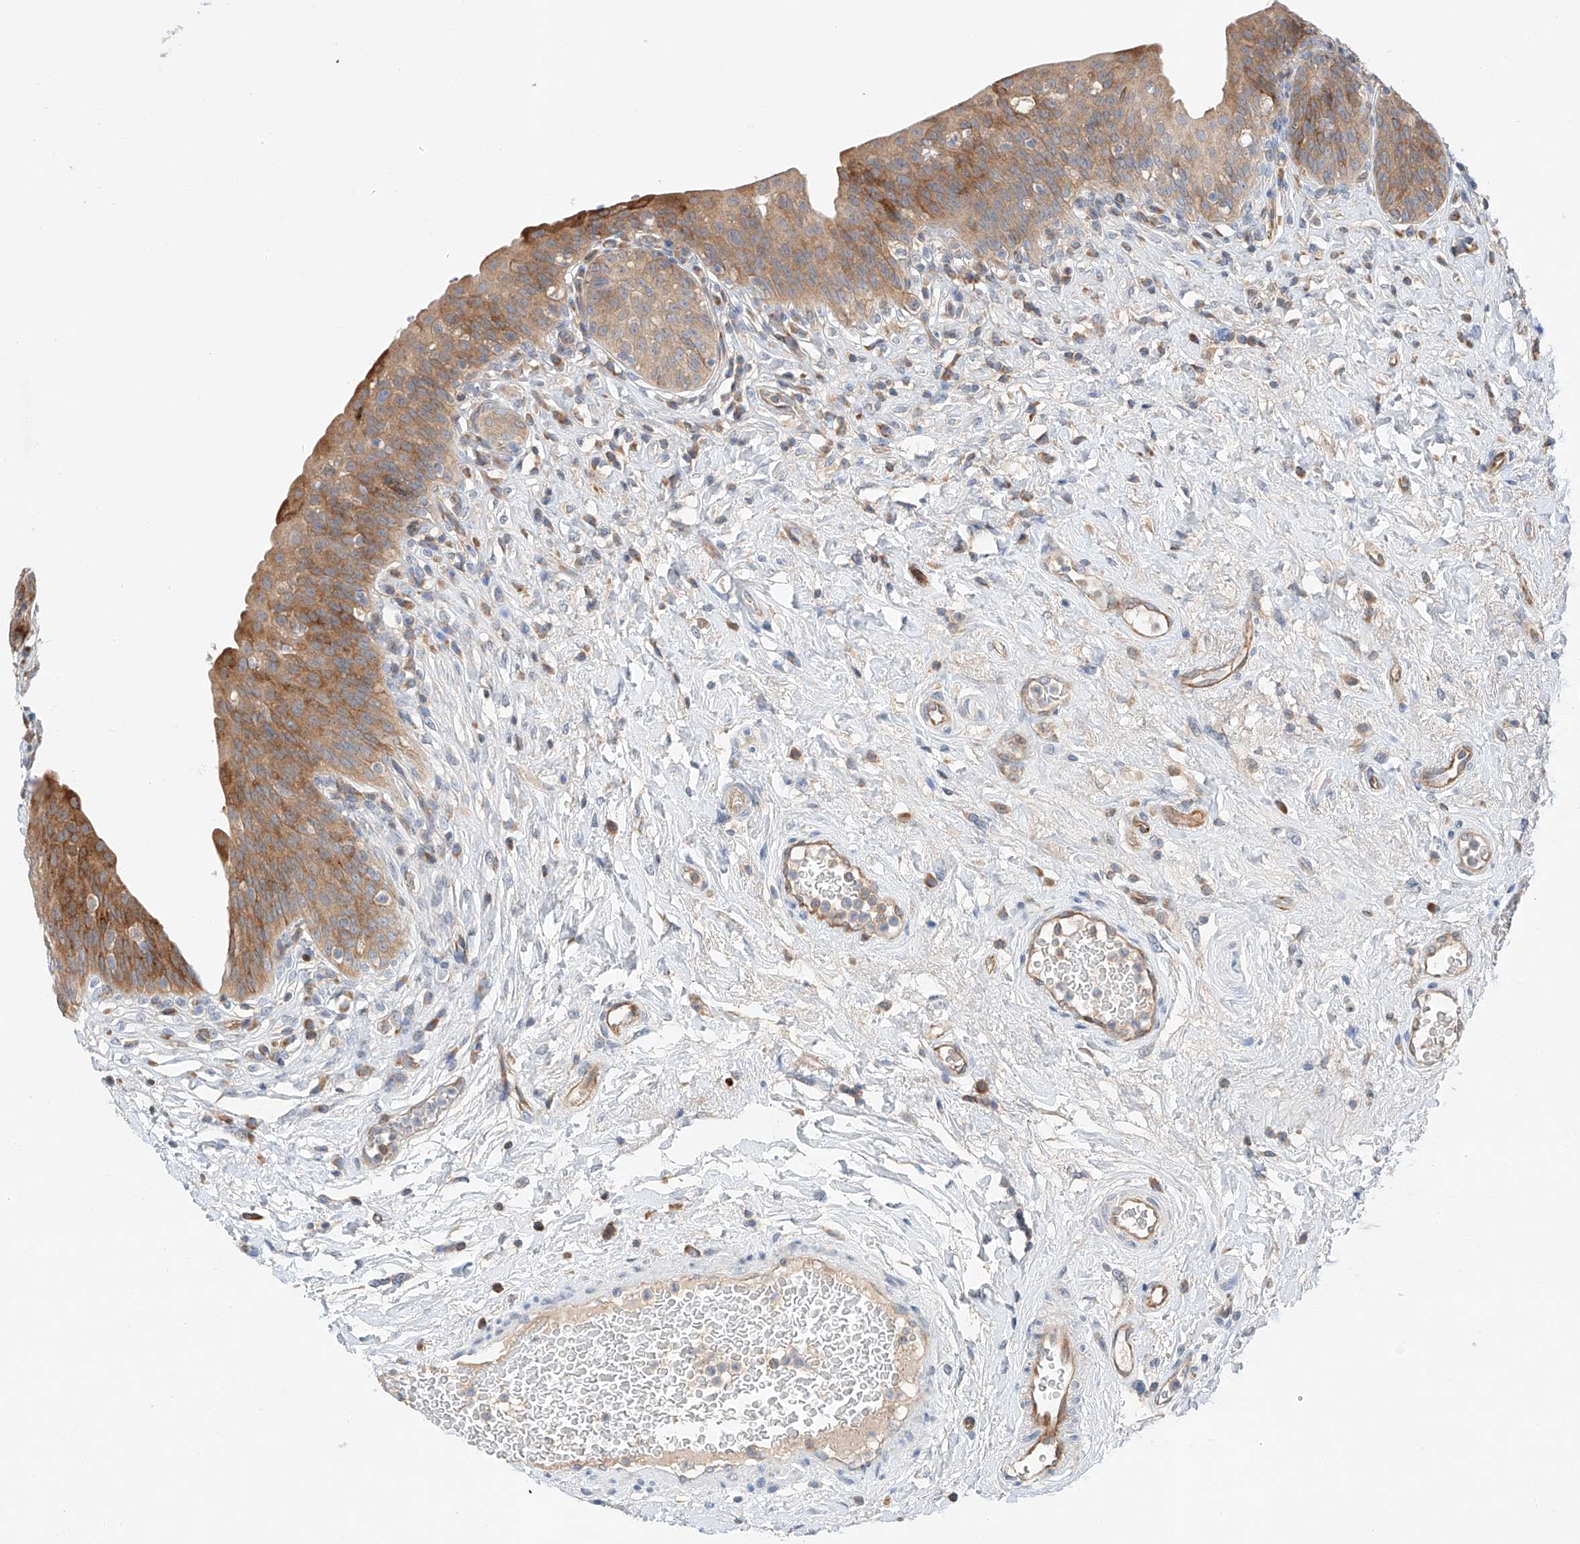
{"staining": {"intensity": "moderate", "quantity": ">75%", "location": "cytoplasmic/membranous"}, "tissue": "urinary bladder", "cell_type": "Urothelial cells", "image_type": "normal", "snomed": [{"axis": "morphology", "description": "Normal tissue, NOS"}, {"axis": "topography", "description": "Urinary bladder"}], "caption": "Benign urinary bladder shows moderate cytoplasmic/membranous expression in about >75% of urothelial cells, visualized by immunohistochemistry. (IHC, brightfield microscopy, high magnification).", "gene": "RUSC1", "patient": {"sex": "male", "age": 83}}